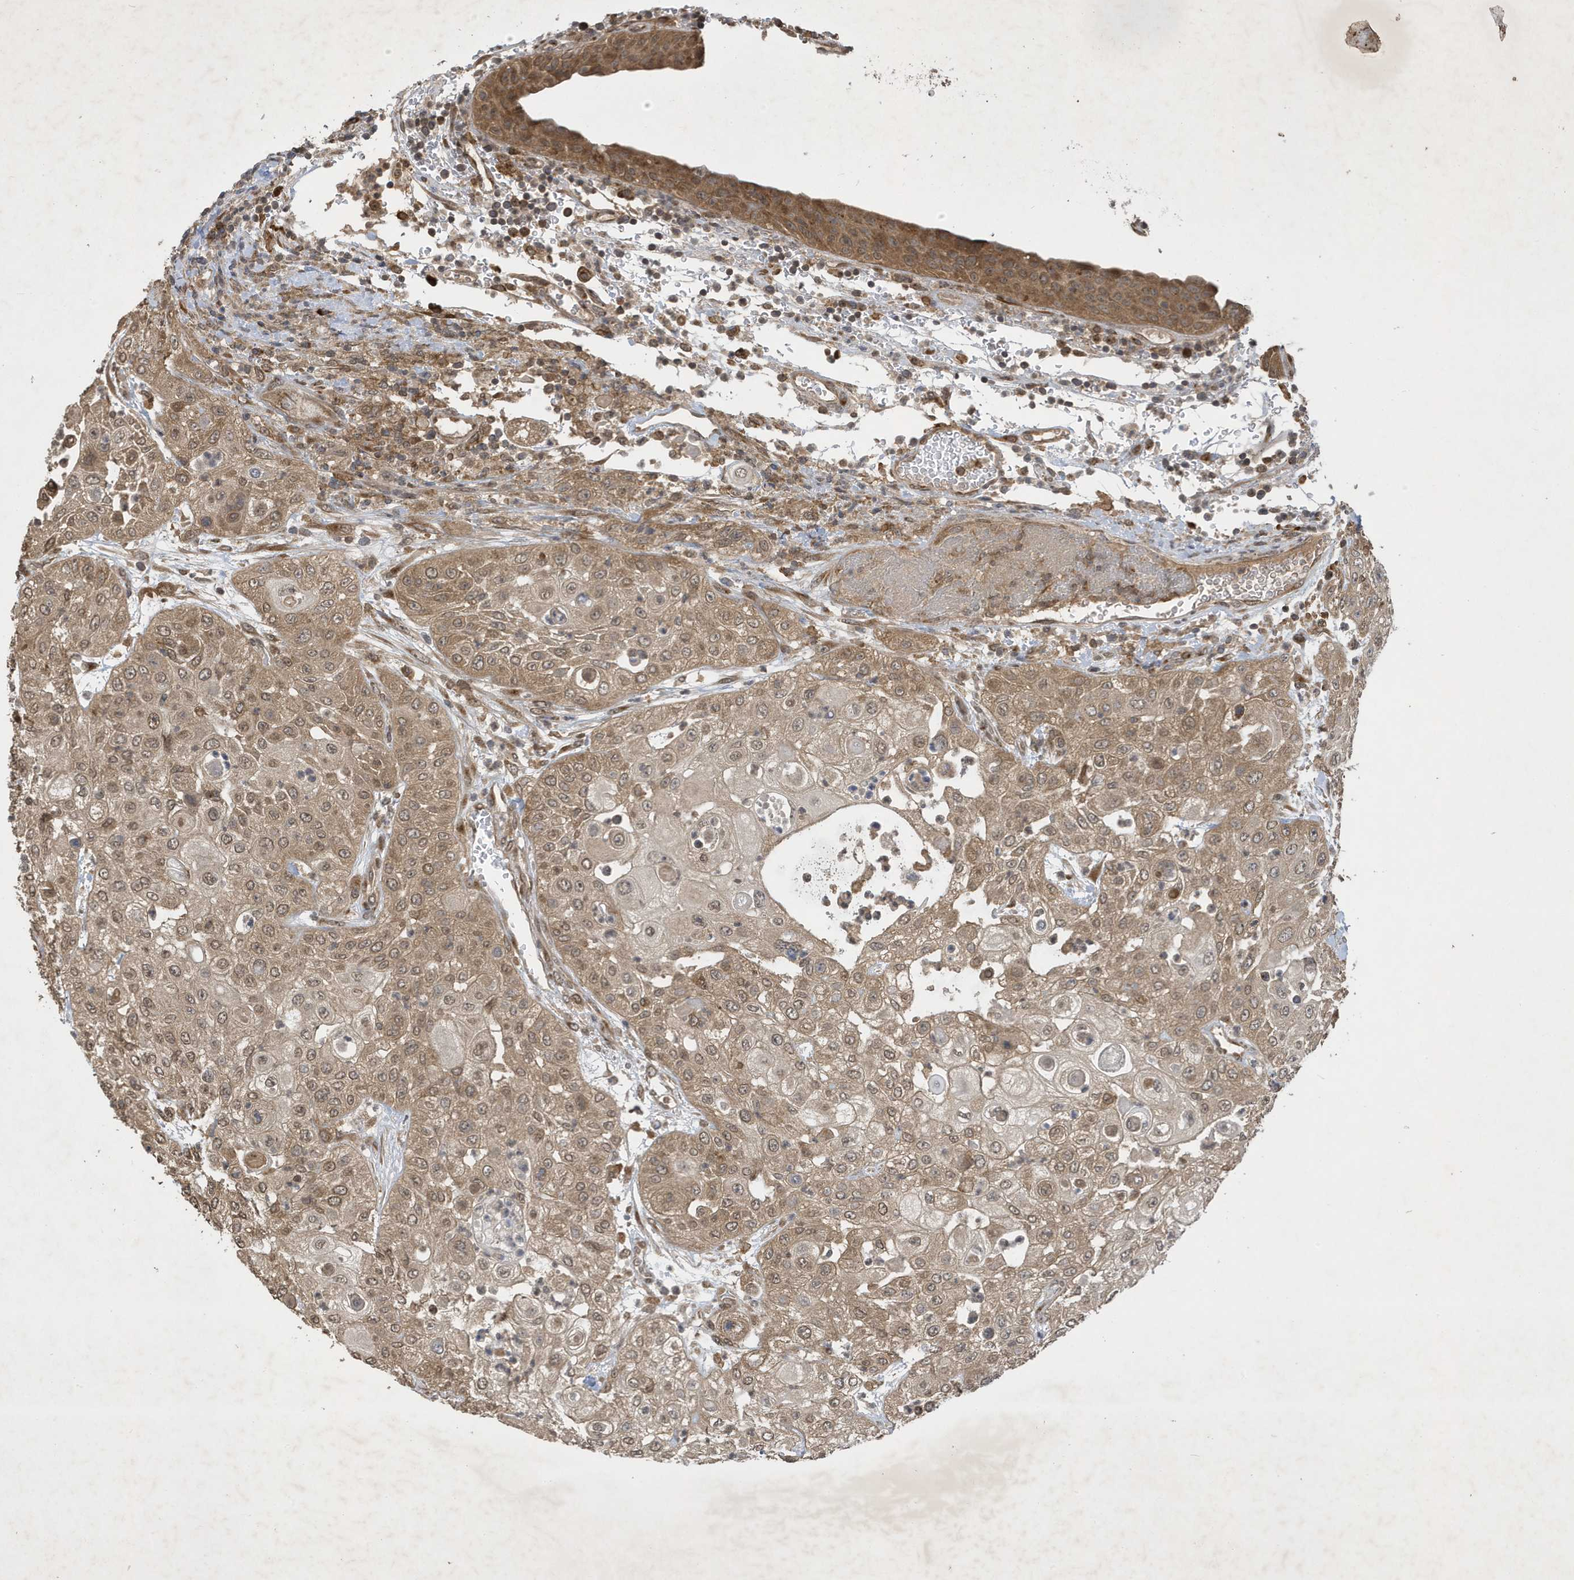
{"staining": {"intensity": "moderate", "quantity": ">75%", "location": "cytoplasmic/membranous,nuclear"}, "tissue": "urothelial cancer", "cell_type": "Tumor cells", "image_type": "cancer", "snomed": [{"axis": "morphology", "description": "Urothelial carcinoma, High grade"}, {"axis": "topography", "description": "Urinary bladder"}], "caption": "Human high-grade urothelial carcinoma stained with a brown dye reveals moderate cytoplasmic/membranous and nuclear positive positivity in about >75% of tumor cells.", "gene": "STX10", "patient": {"sex": "female", "age": 79}}